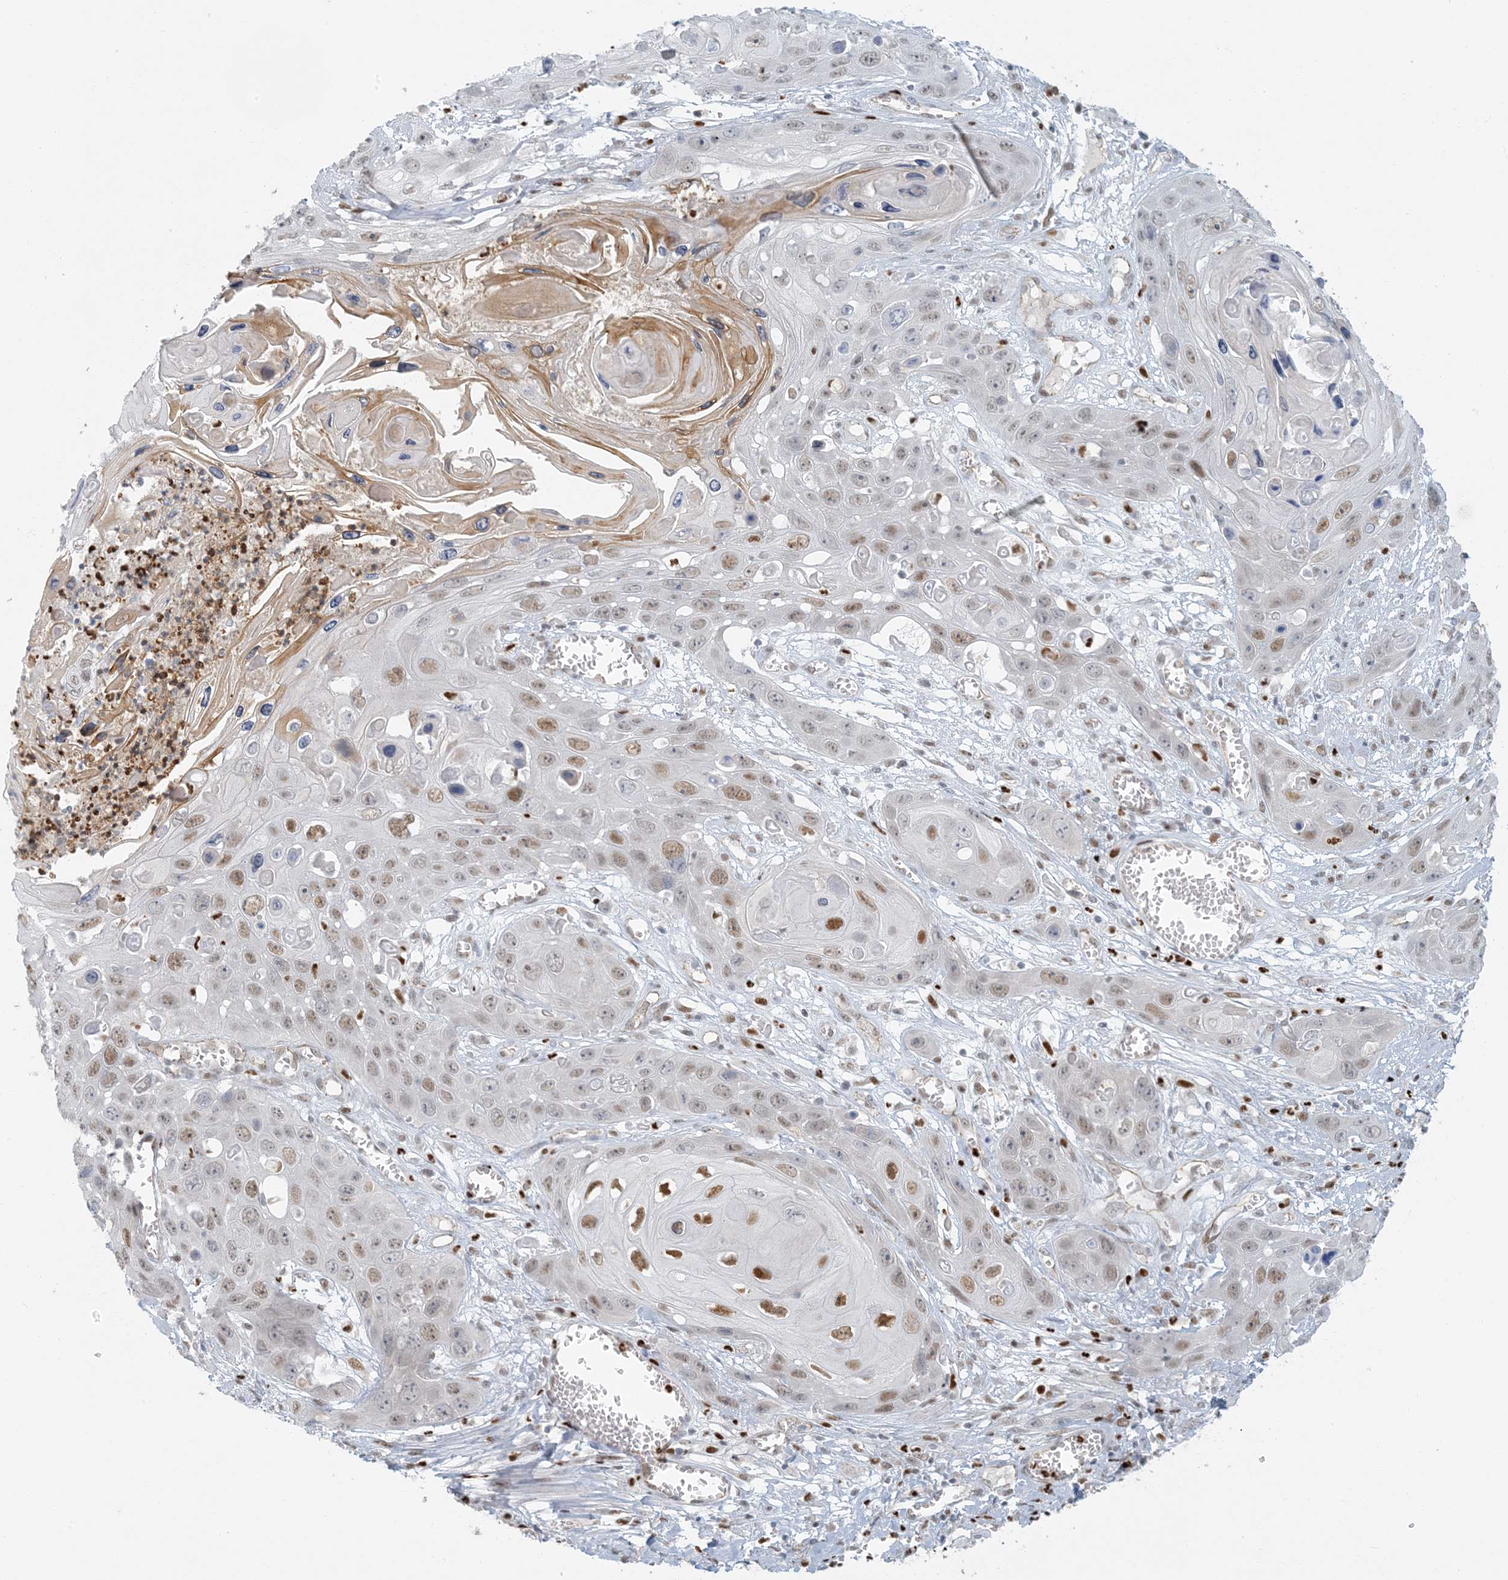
{"staining": {"intensity": "weak", "quantity": ">75%", "location": "nuclear"}, "tissue": "skin cancer", "cell_type": "Tumor cells", "image_type": "cancer", "snomed": [{"axis": "morphology", "description": "Squamous cell carcinoma, NOS"}, {"axis": "topography", "description": "Skin"}], "caption": "Skin squamous cell carcinoma stained with a protein marker reveals weak staining in tumor cells.", "gene": "AK9", "patient": {"sex": "male", "age": 55}}